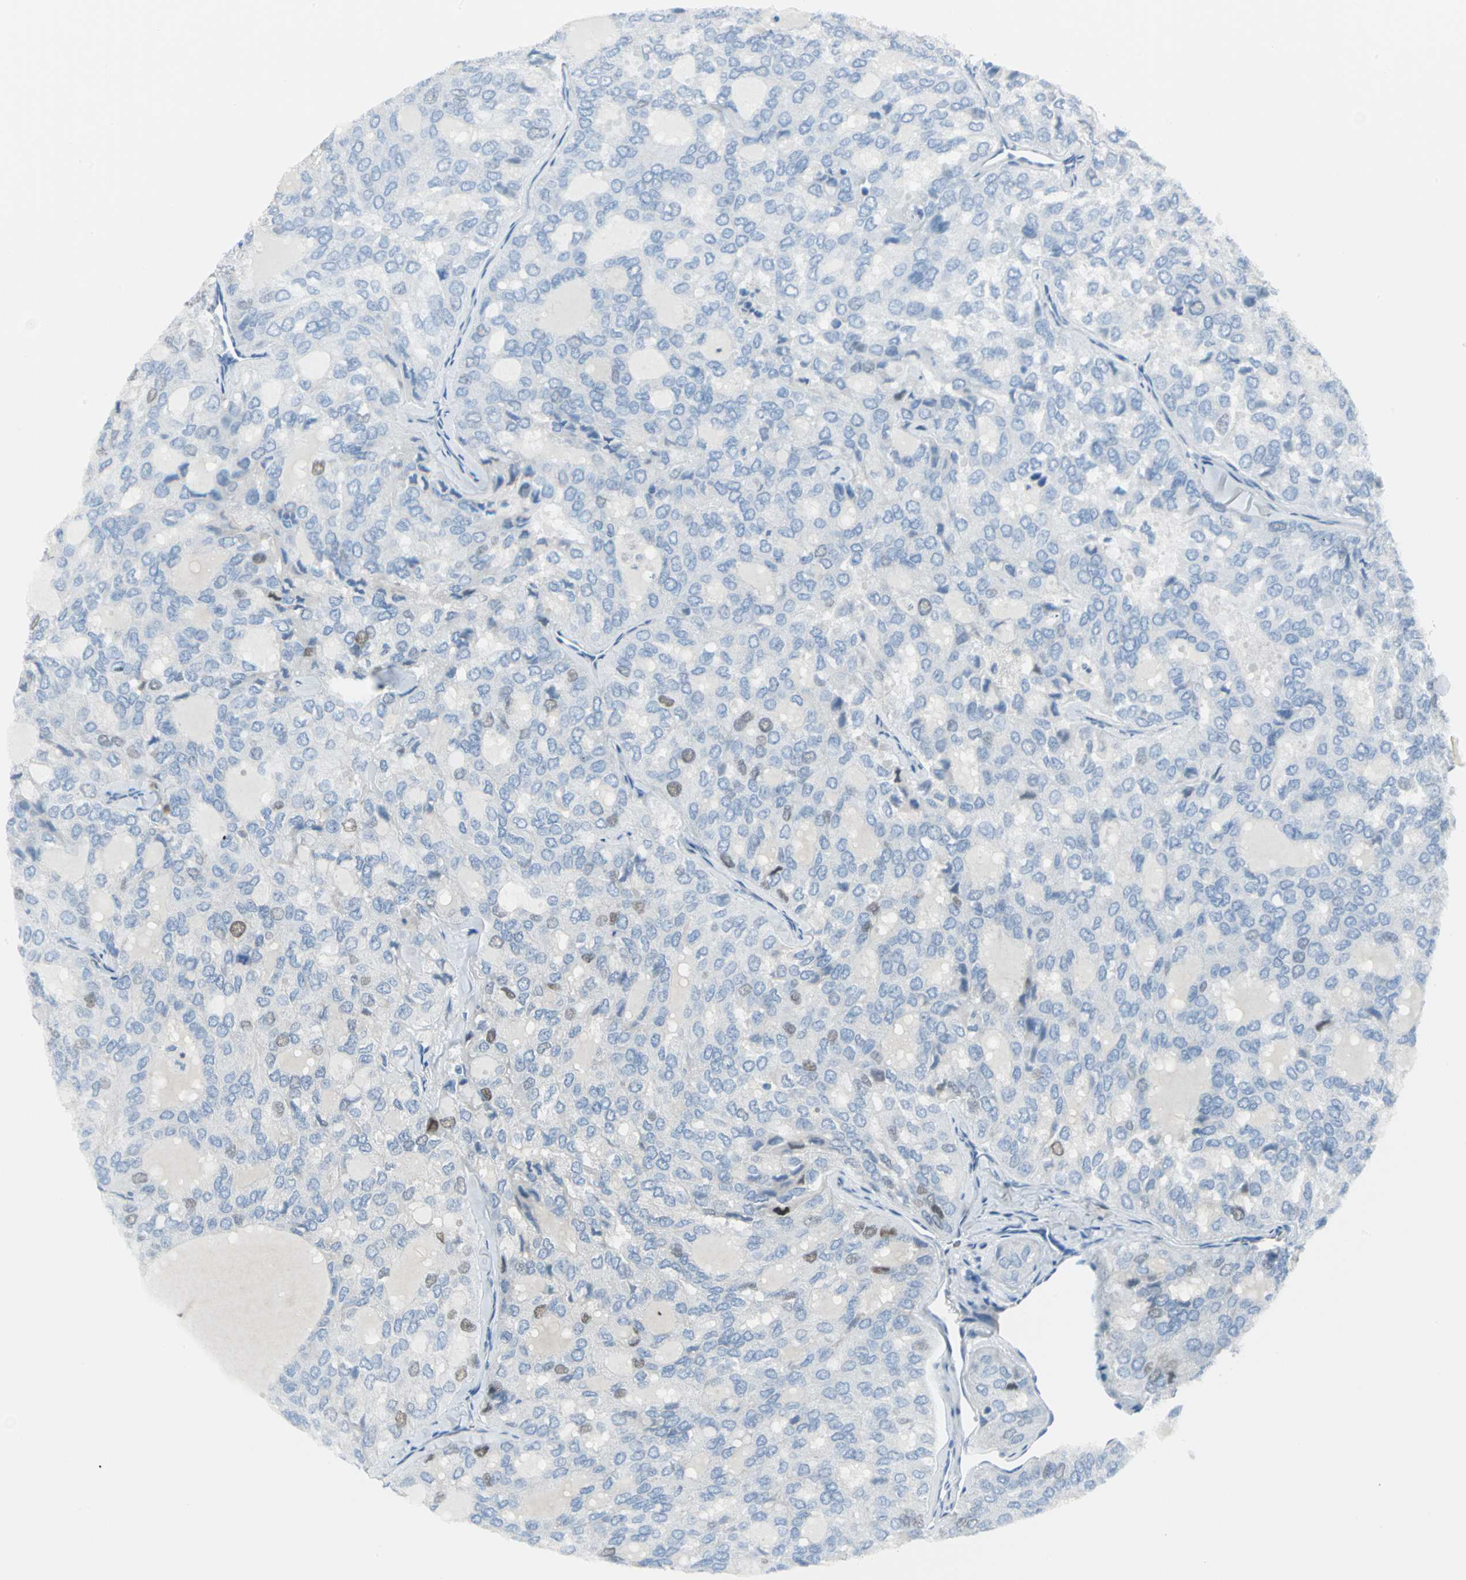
{"staining": {"intensity": "moderate", "quantity": "<25%", "location": "nuclear"}, "tissue": "thyroid cancer", "cell_type": "Tumor cells", "image_type": "cancer", "snomed": [{"axis": "morphology", "description": "Follicular adenoma carcinoma, NOS"}, {"axis": "topography", "description": "Thyroid gland"}], "caption": "Thyroid follicular adenoma carcinoma stained with DAB immunohistochemistry shows low levels of moderate nuclear positivity in about <25% of tumor cells.", "gene": "MCM3", "patient": {"sex": "male", "age": 75}}